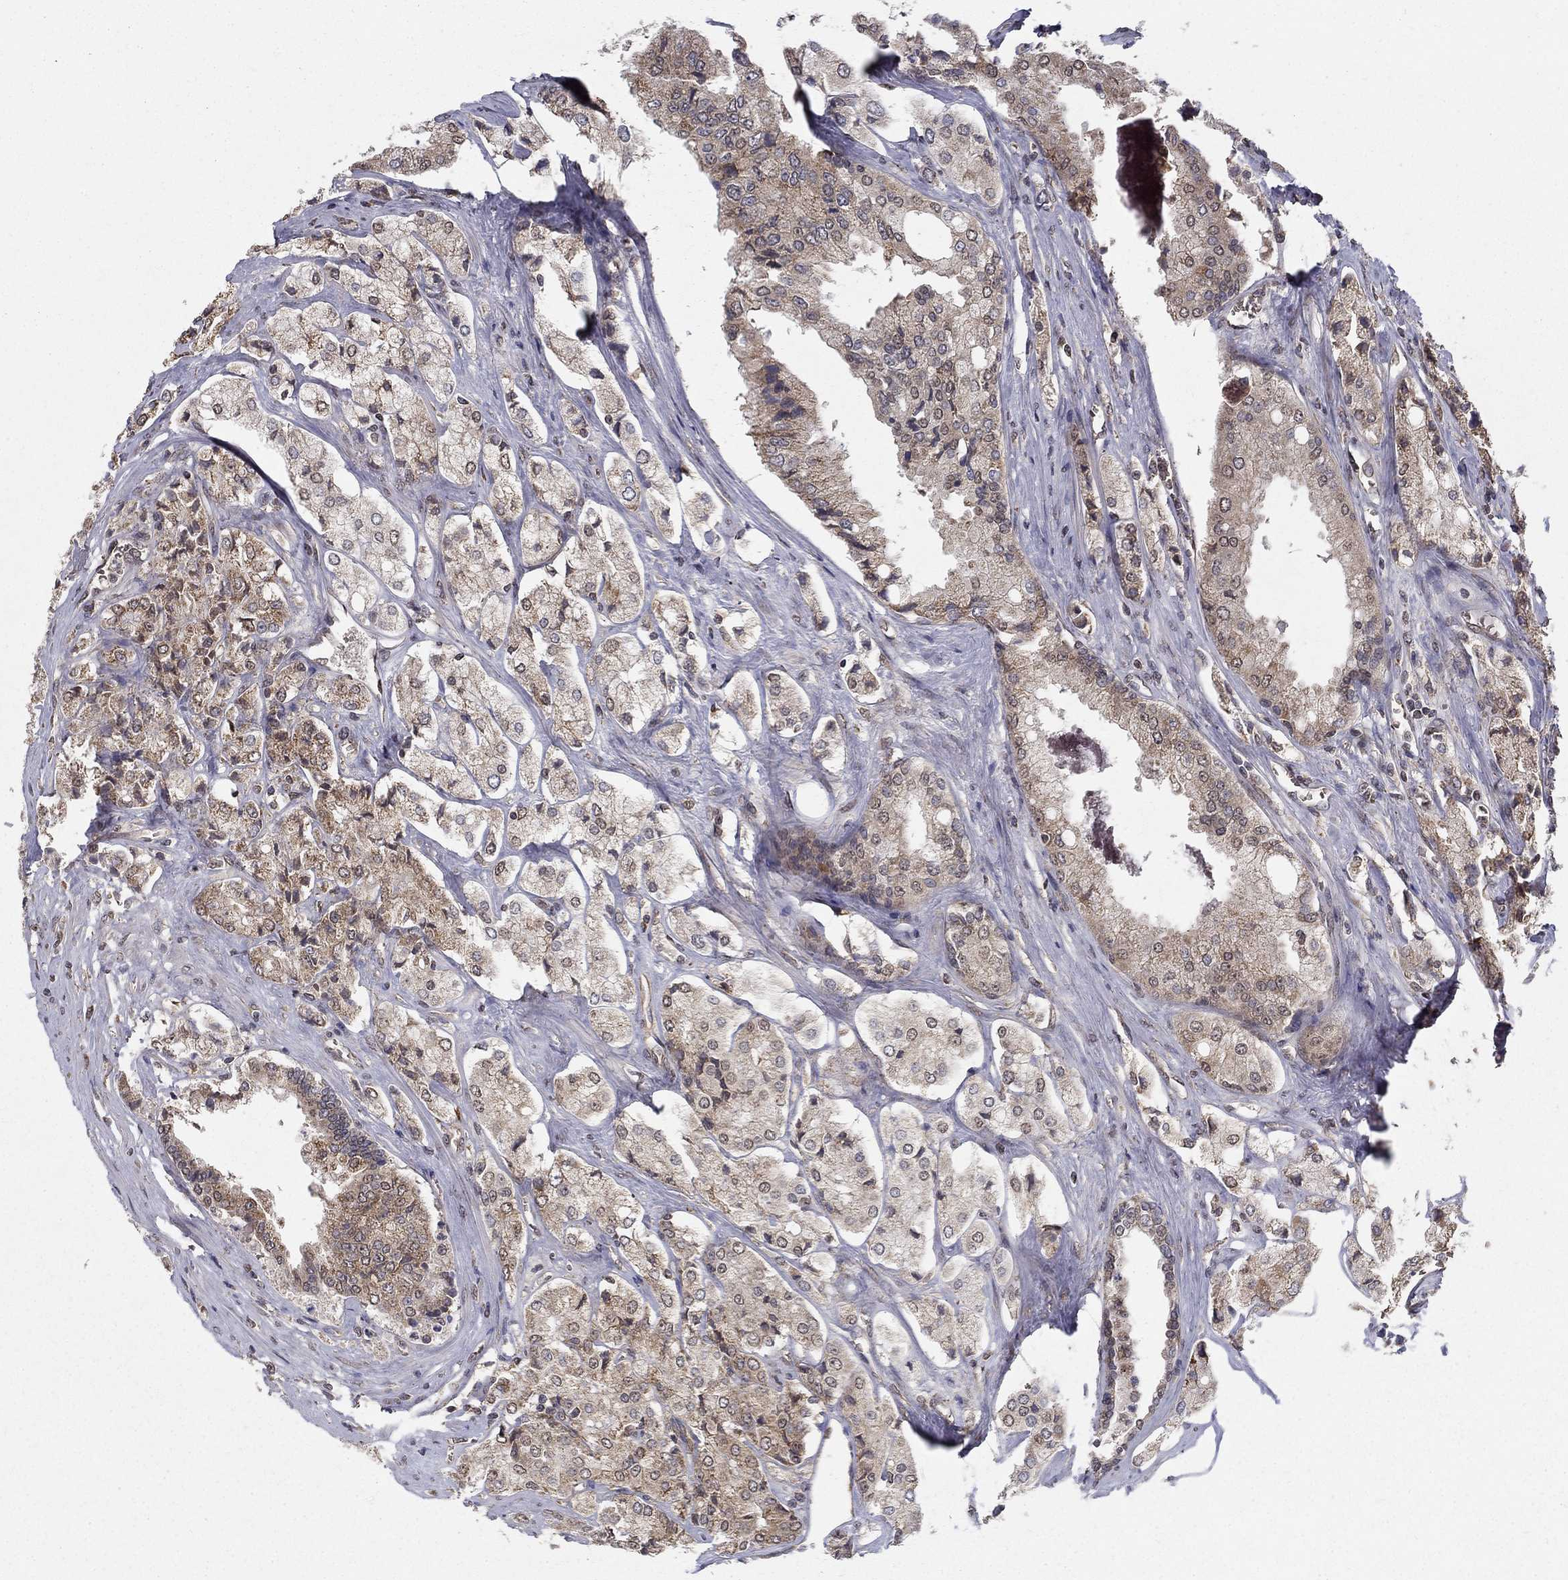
{"staining": {"intensity": "weak", "quantity": "25%-75%", "location": "cytoplasmic/membranous"}, "tissue": "prostate cancer", "cell_type": "Tumor cells", "image_type": "cancer", "snomed": [{"axis": "morphology", "description": "Adenocarcinoma, NOS"}, {"axis": "topography", "description": "Prostate and seminal vesicle, NOS"}, {"axis": "topography", "description": "Prostate"}], "caption": "Immunohistochemical staining of prostate adenocarcinoma demonstrates low levels of weak cytoplasmic/membranous staining in about 25%-75% of tumor cells. The staining was performed using DAB (3,3'-diaminobenzidine), with brown indicating positive protein expression. Nuclei are stained blue with hematoxylin.", "gene": "SLC2A13", "patient": {"sex": "male", "age": 67}}